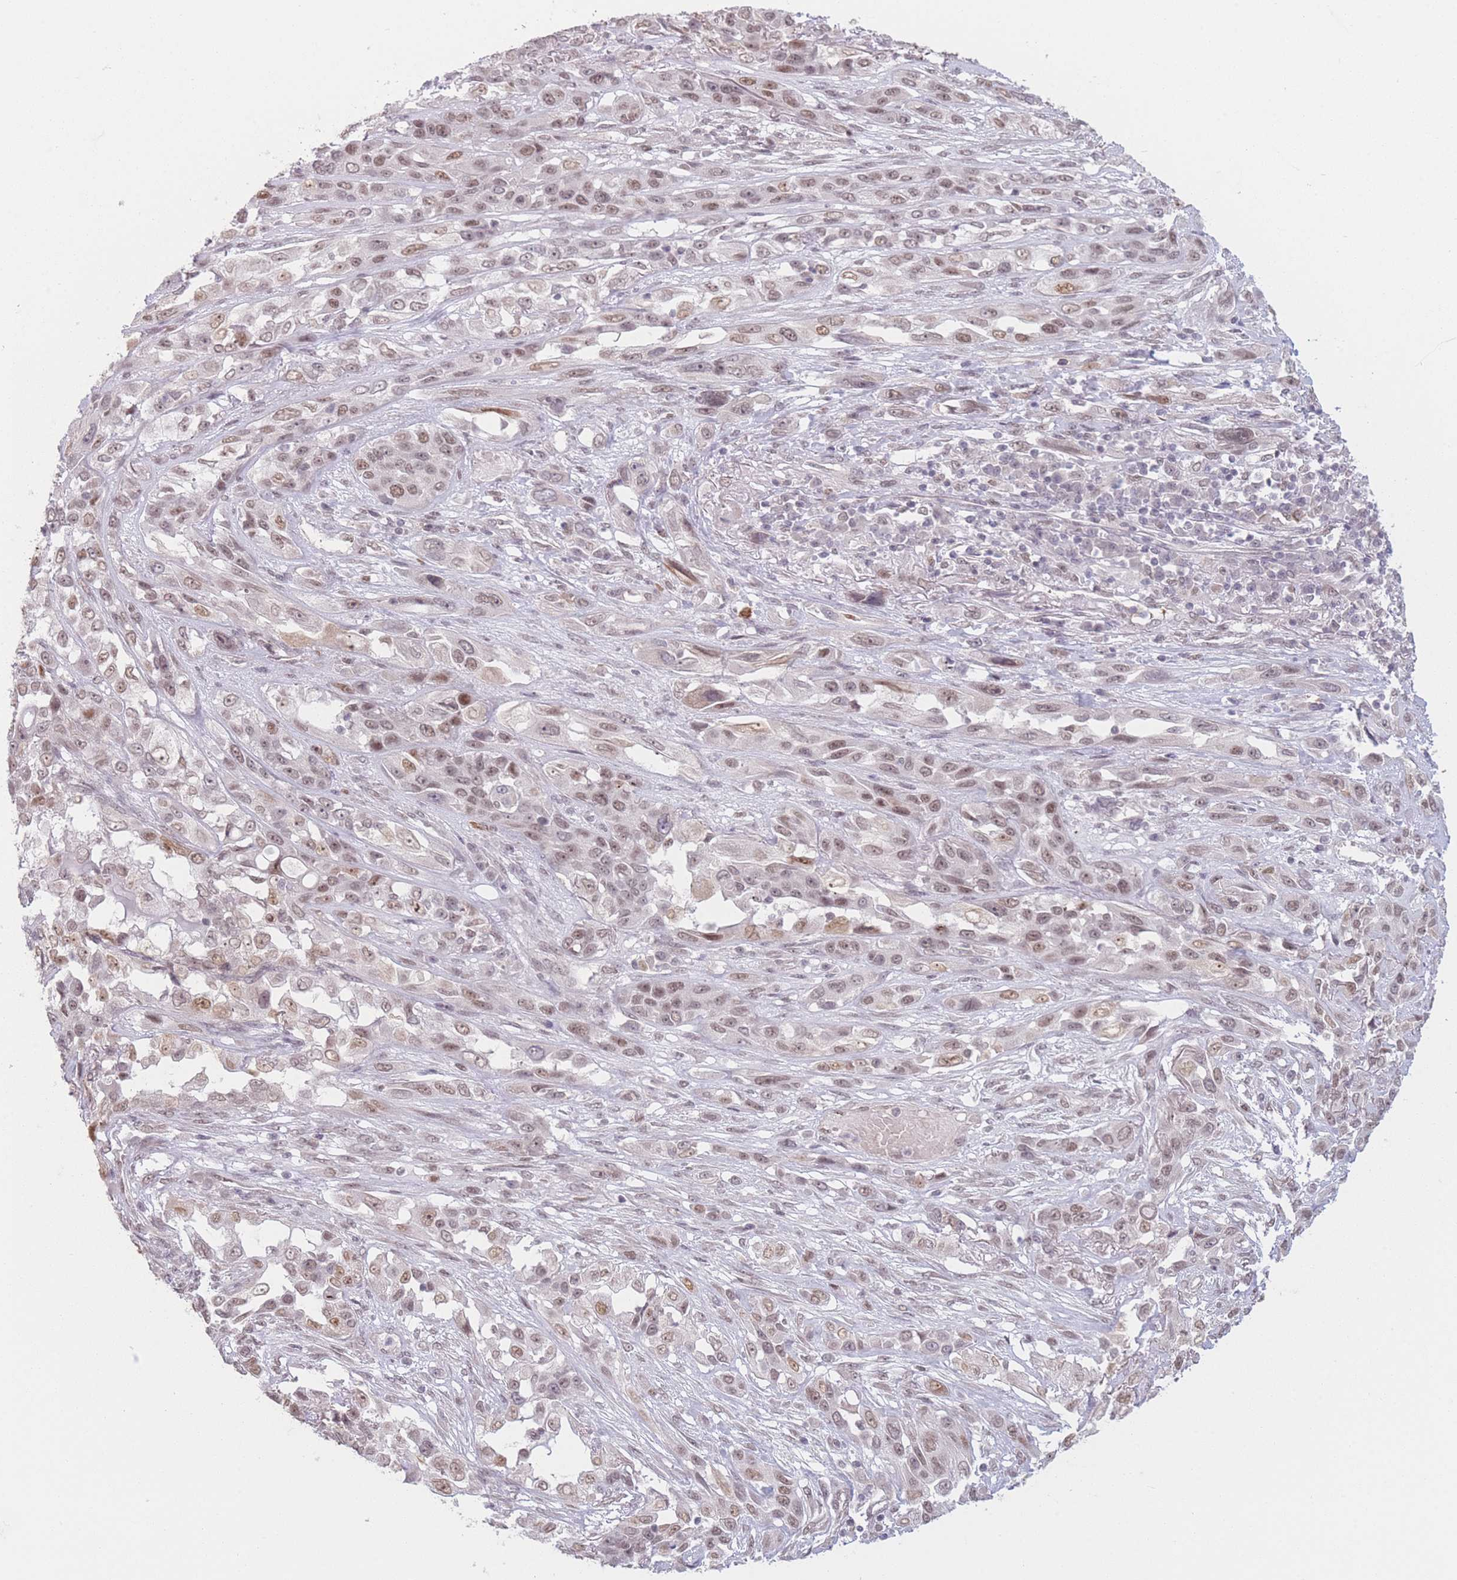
{"staining": {"intensity": "moderate", "quantity": "25%-75%", "location": "nuclear"}, "tissue": "lung cancer", "cell_type": "Tumor cells", "image_type": "cancer", "snomed": [{"axis": "morphology", "description": "Squamous cell carcinoma, NOS"}, {"axis": "topography", "description": "Lung"}], "caption": "Brown immunohistochemical staining in lung squamous cell carcinoma displays moderate nuclear positivity in about 25%-75% of tumor cells.", "gene": "SUPT6H", "patient": {"sex": "female", "age": 70}}